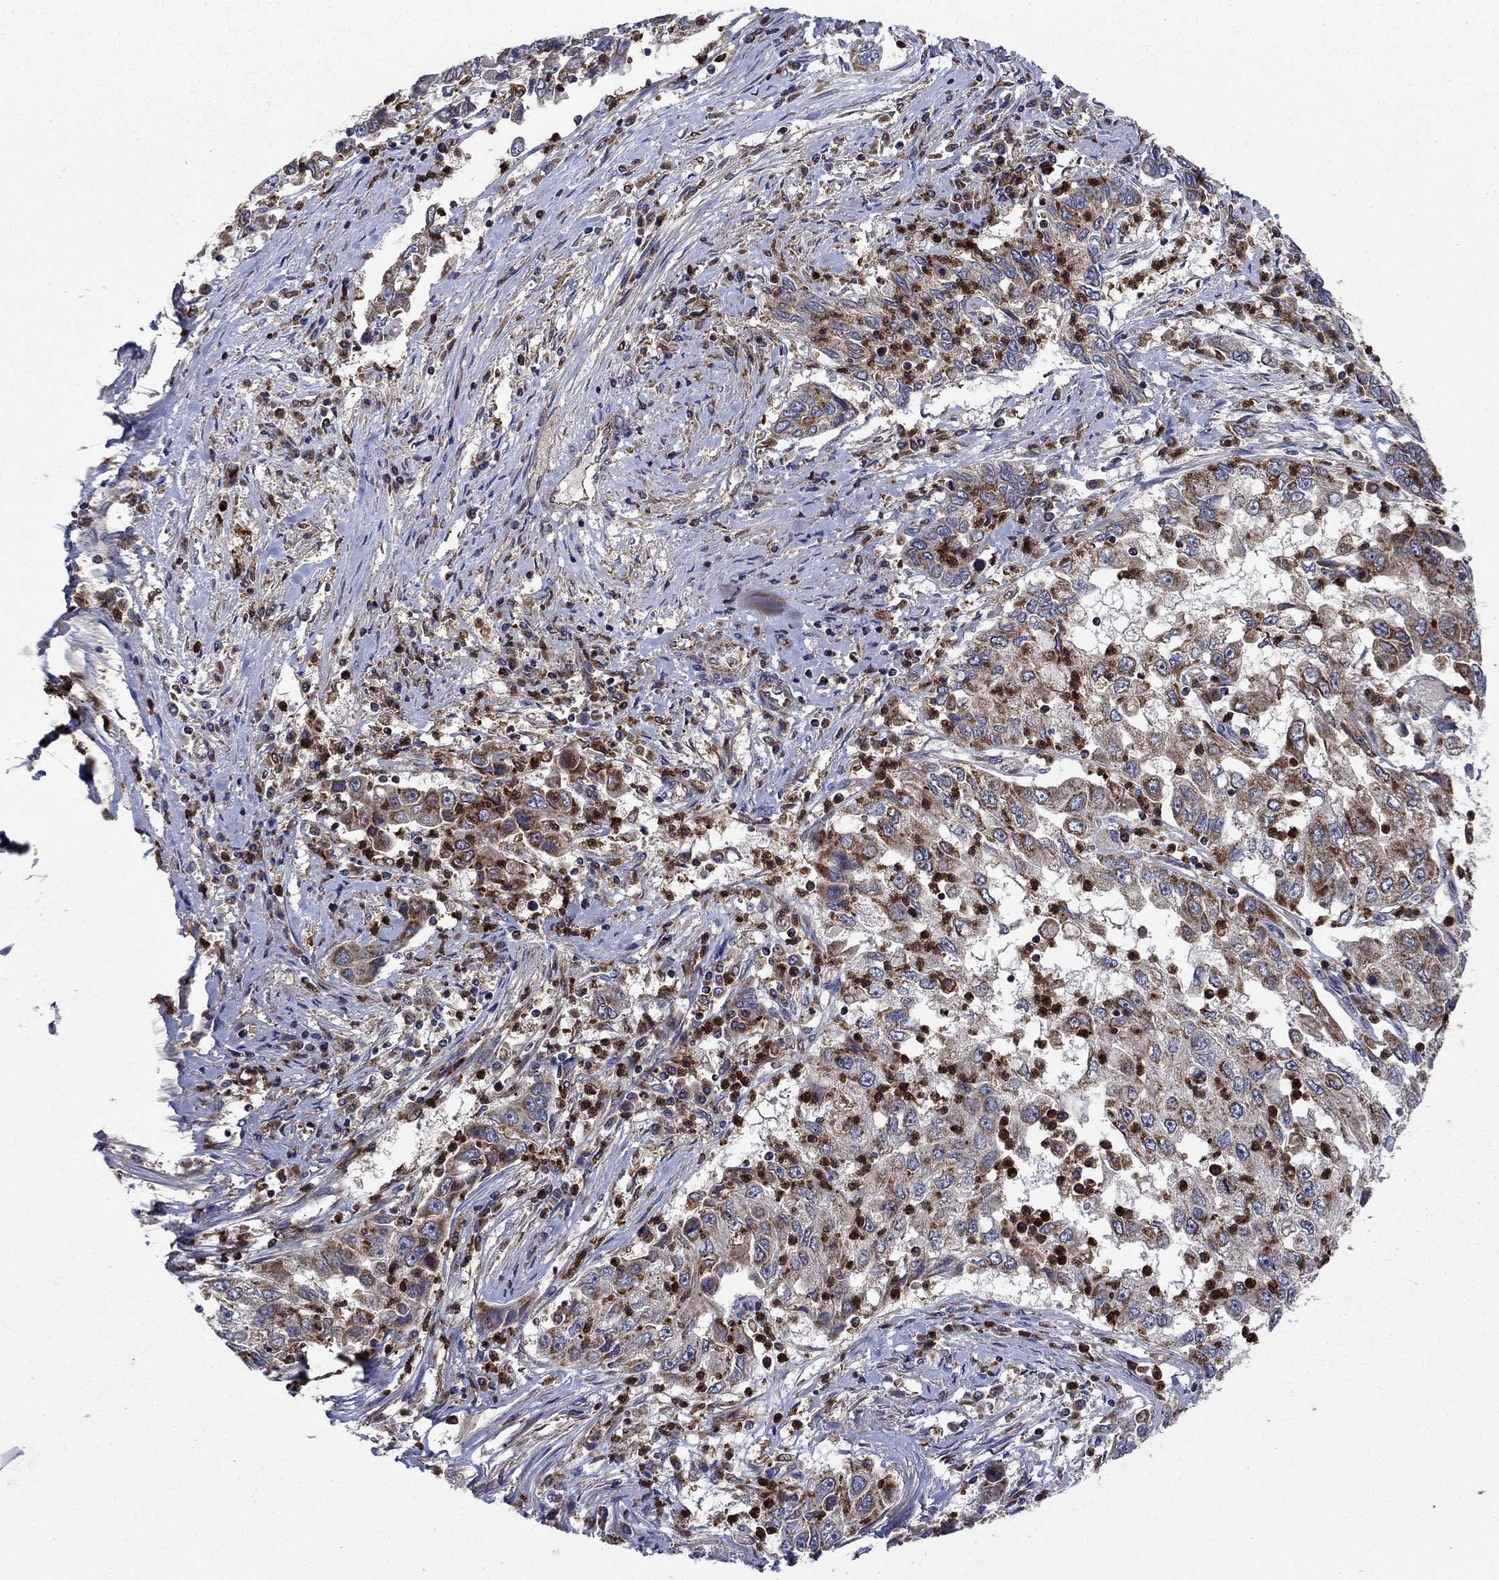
{"staining": {"intensity": "strong", "quantity": "<25%", "location": "cytoplasmic/membranous"}, "tissue": "cervical cancer", "cell_type": "Tumor cells", "image_type": "cancer", "snomed": [{"axis": "morphology", "description": "Squamous cell carcinoma, NOS"}, {"axis": "topography", "description": "Cervix"}], "caption": "The photomicrograph demonstrates staining of squamous cell carcinoma (cervical), revealing strong cytoplasmic/membranous protein expression (brown color) within tumor cells. (brown staining indicates protein expression, while blue staining denotes nuclei).", "gene": "RNF19B", "patient": {"sex": "female", "age": 36}}